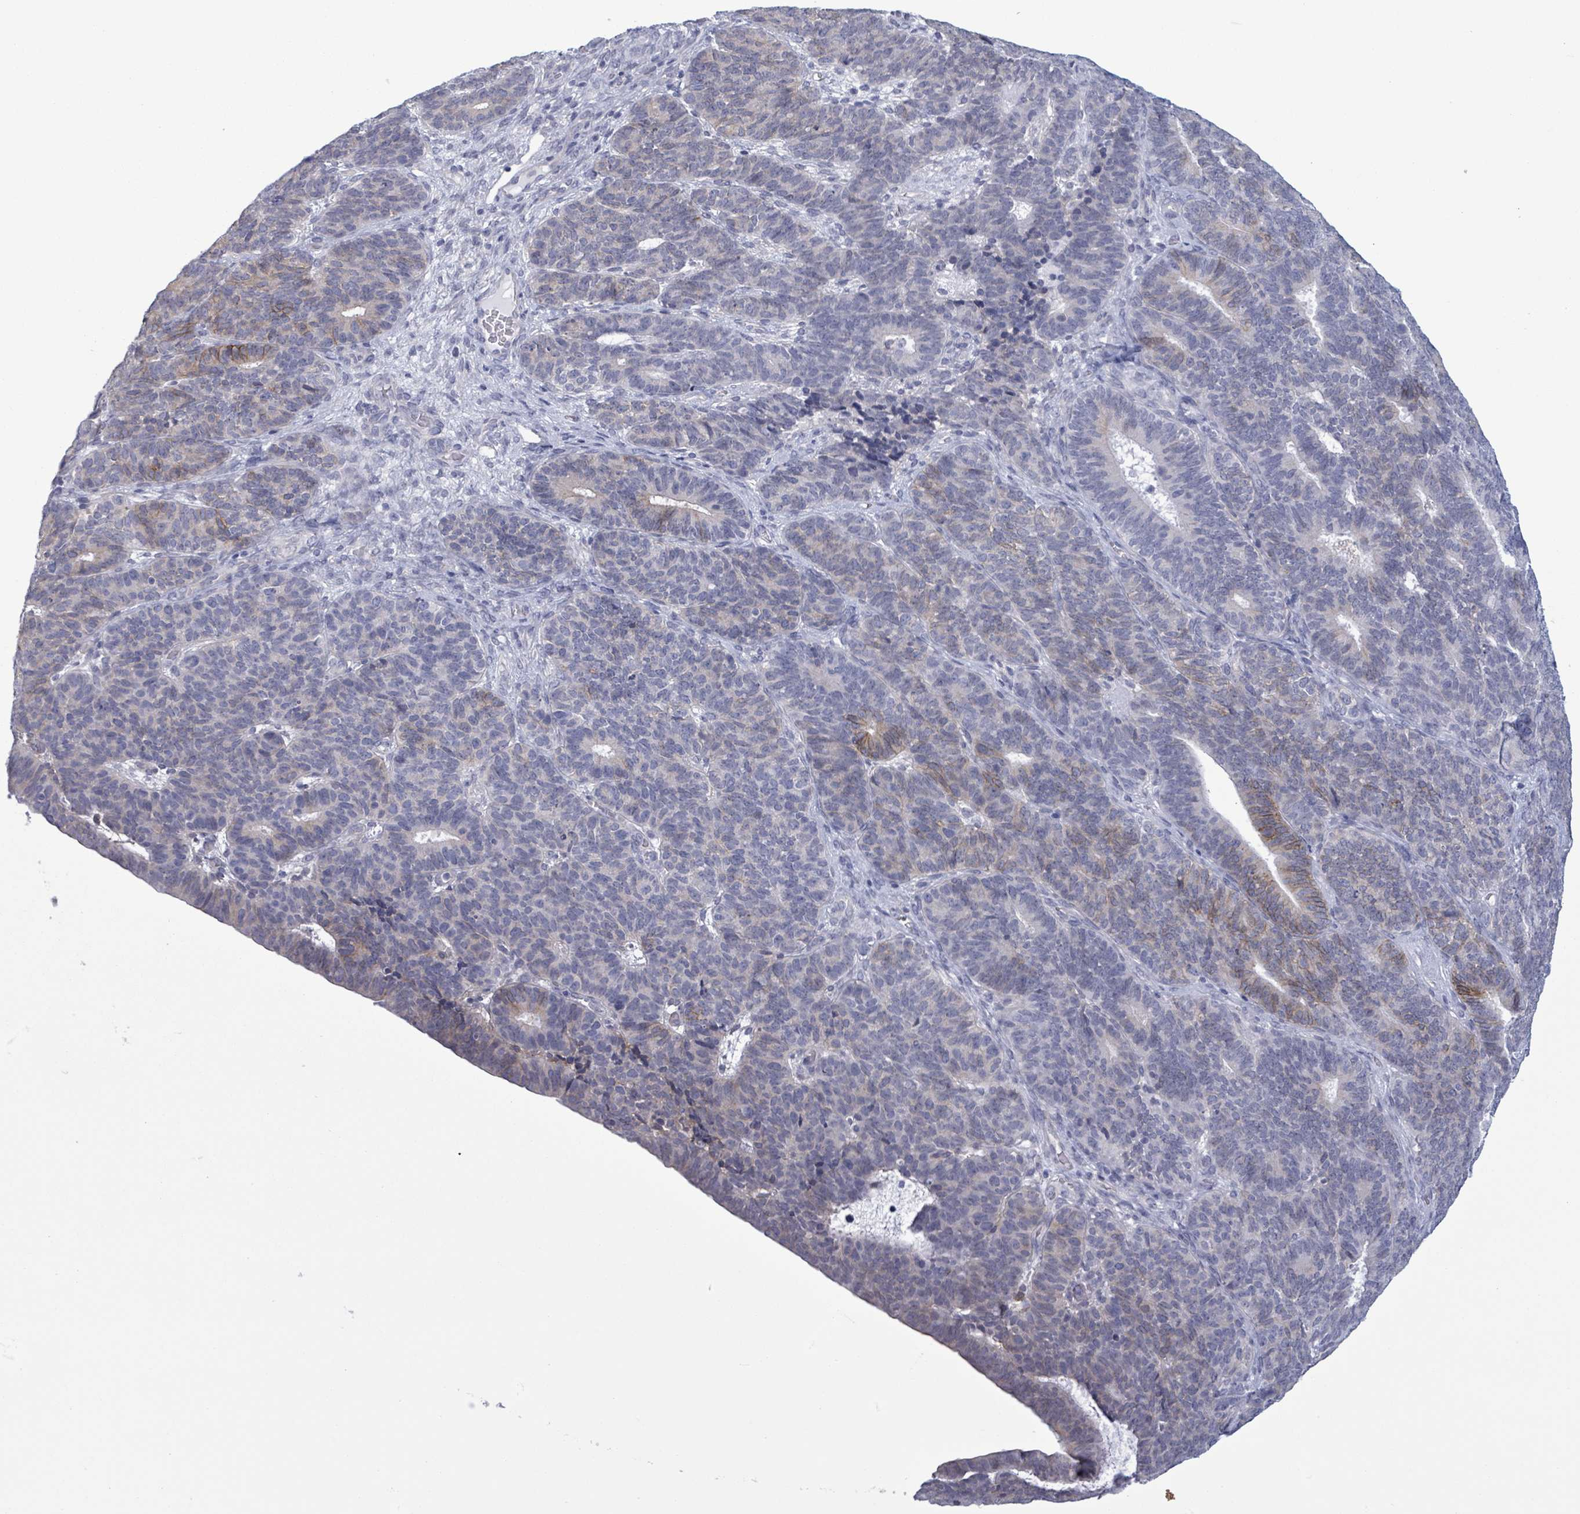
{"staining": {"intensity": "weak", "quantity": "<25%", "location": "cytoplasmic/membranous"}, "tissue": "endometrial cancer", "cell_type": "Tumor cells", "image_type": "cancer", "snomed": [{"axis": "morphology", "description": "Adenocarcinoma, NOS"}, {"axis": "topography", "description": "Endometrium"}], "caption": "Immunohistochemistry of human adenocarcinoma (endometrial) demonstrates no positivity in tumor cells.", "gene": "BSG", "patient": {"sex": "female", "age": 70}}